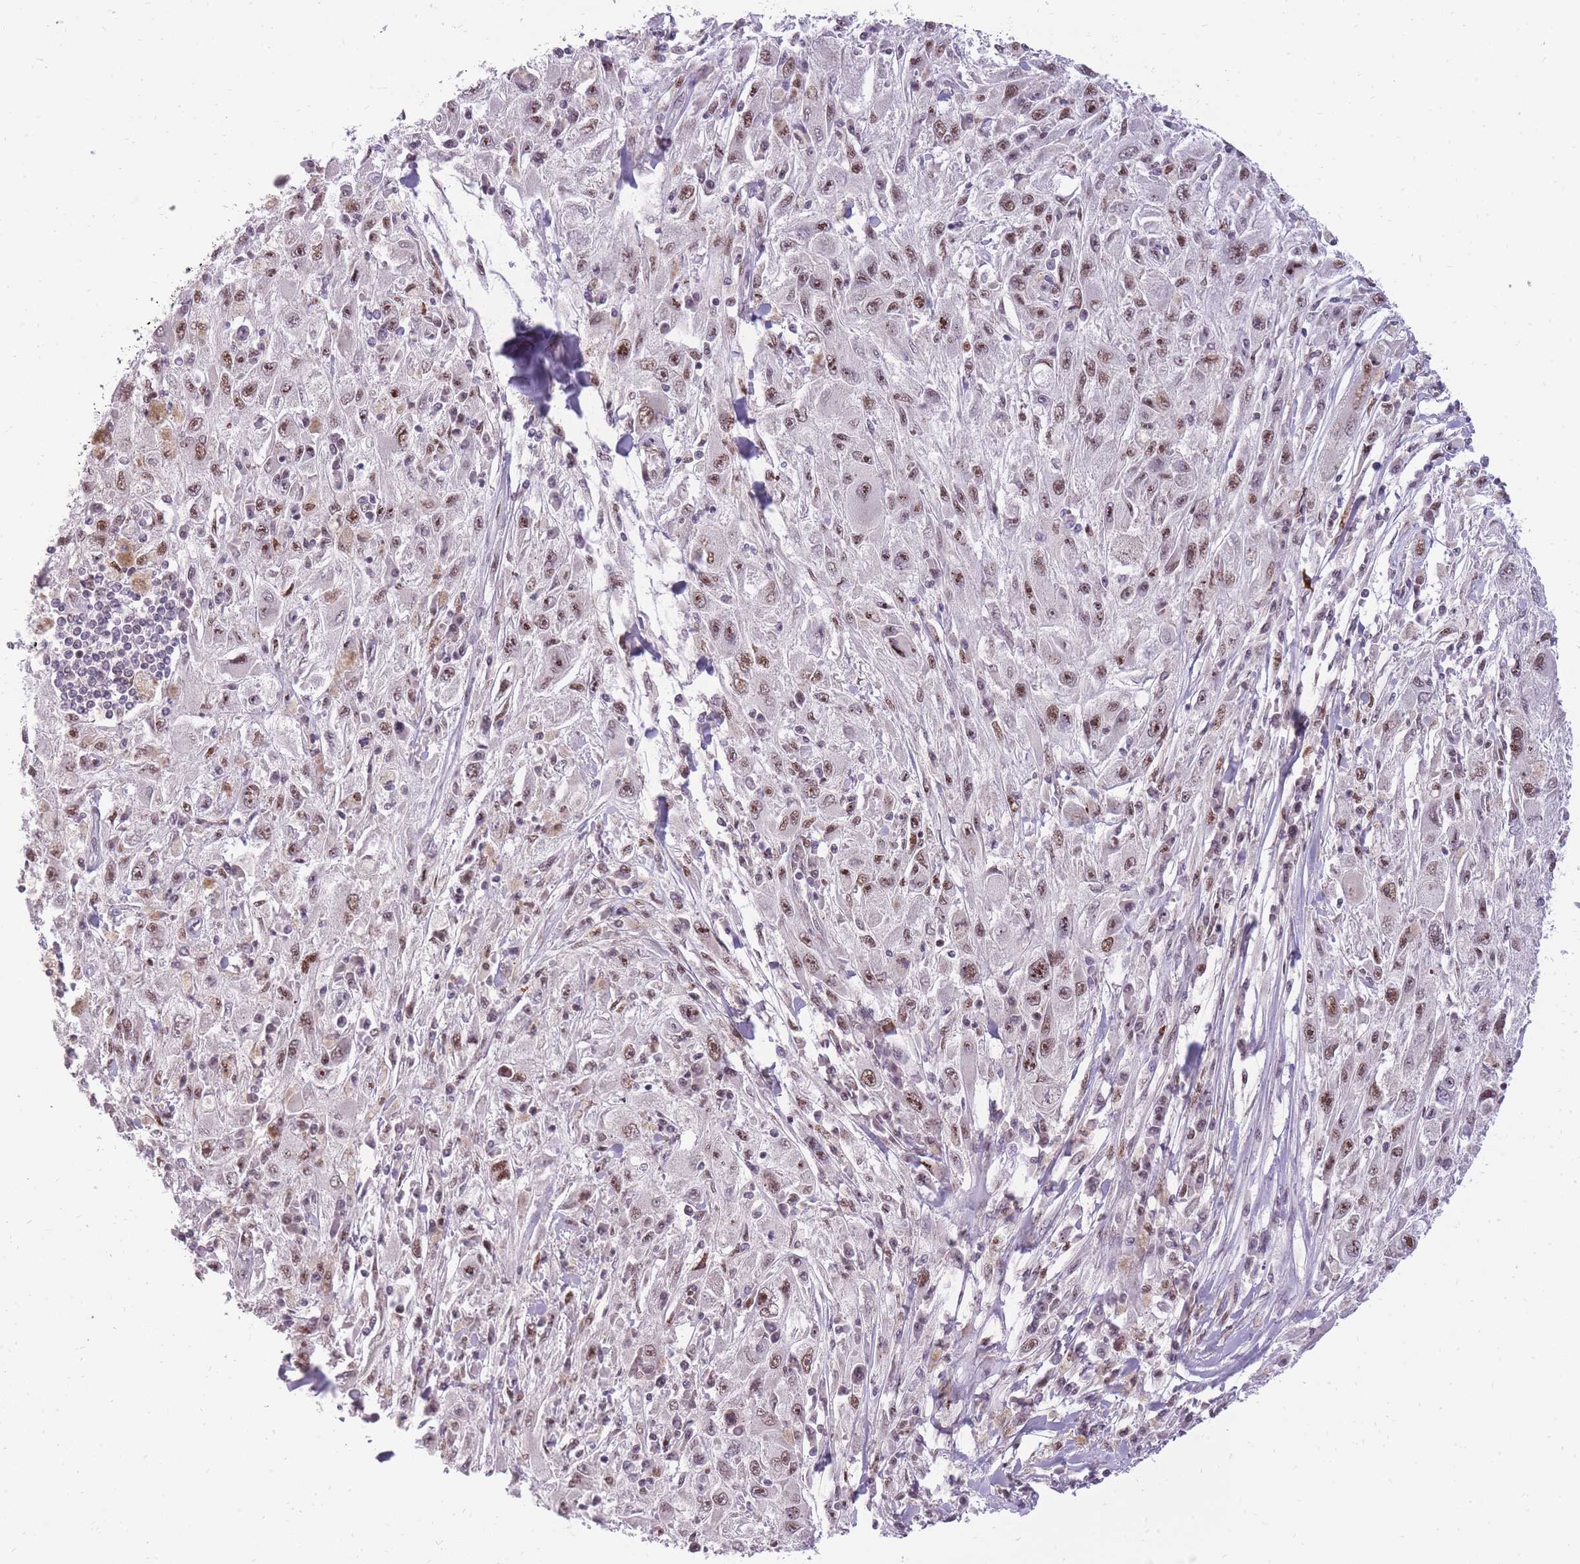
{"staining": {"intensity": "moderate", "quantity": ">75%", "location": "nuclear"}, "tissue": "melanoma", "cell_type": "Tumor cells", "image_type": "cancer", "snomed": [{"axis": "morphology", "description": "Malignant melanoma, Metastatic site"}, {"axis": "topography", "description": "Skin"}], "caption": "A histopathology image of malignant melanoma (metastatic site) stained for a protein displays moderate nuclear brown staining in tumor cells.", "gene": "TIGD1", "patient": {"sex": "male", "age": 53}}